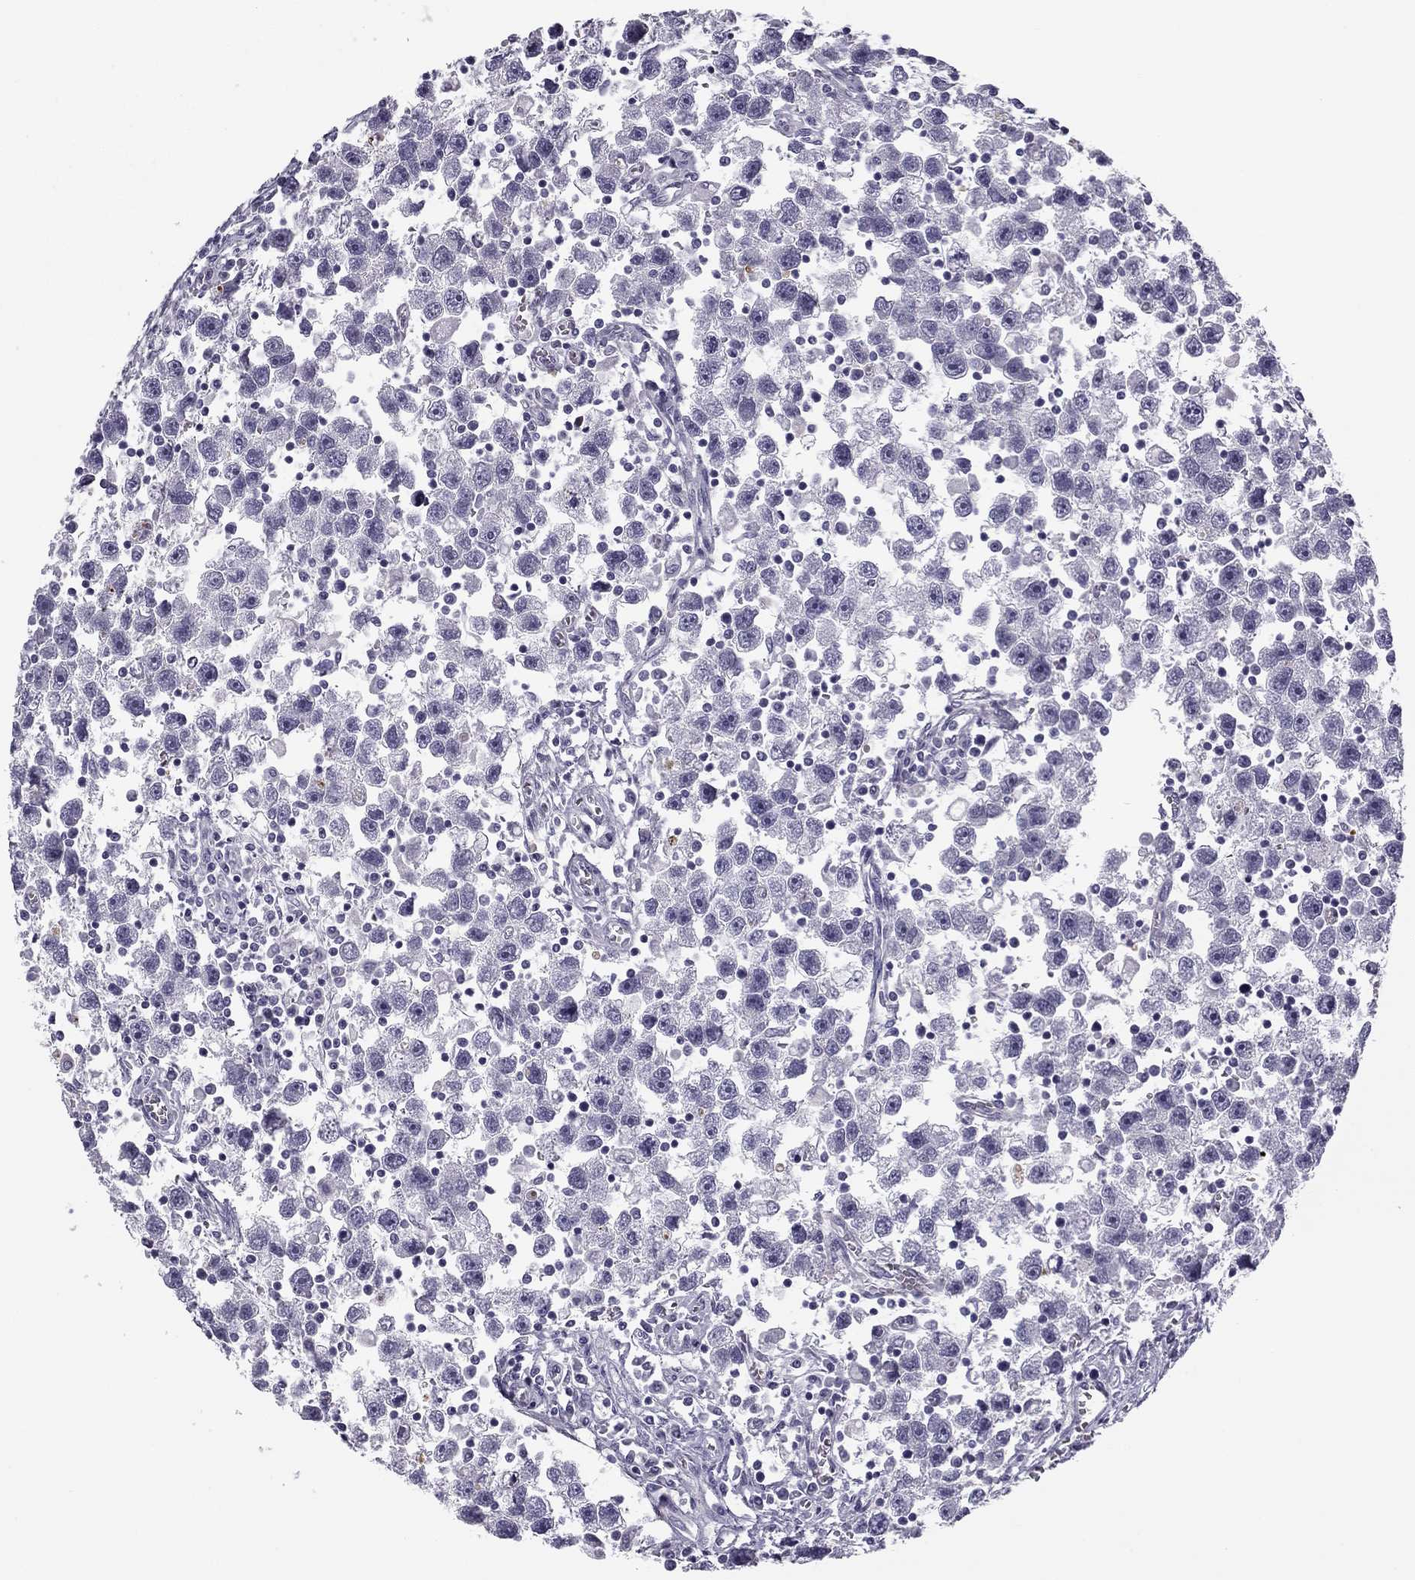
{"staining": {"intensity": "negative", "quantity": "none", "location": "none"}, "tissue": "testis cancer", "cell_type": "Tumor cells", "image_type": "cancer", "snomed": [{"axis": "morphology", "description": "Seminoma, NOS"}, {"axis": "topography", "description": "Testis"}], "caption": "Seminoma (testis) was stained to show a protein in brown. There is no significant staining in tumor cells. (Stains: DAB (3,3'-diaminobenzidine) IHC with hematoxylin counter stain, Microscopy: brightfield microscopy at high magnification).", "gene": "MC5R", "patient": {"sex": "male", "age": 30}}